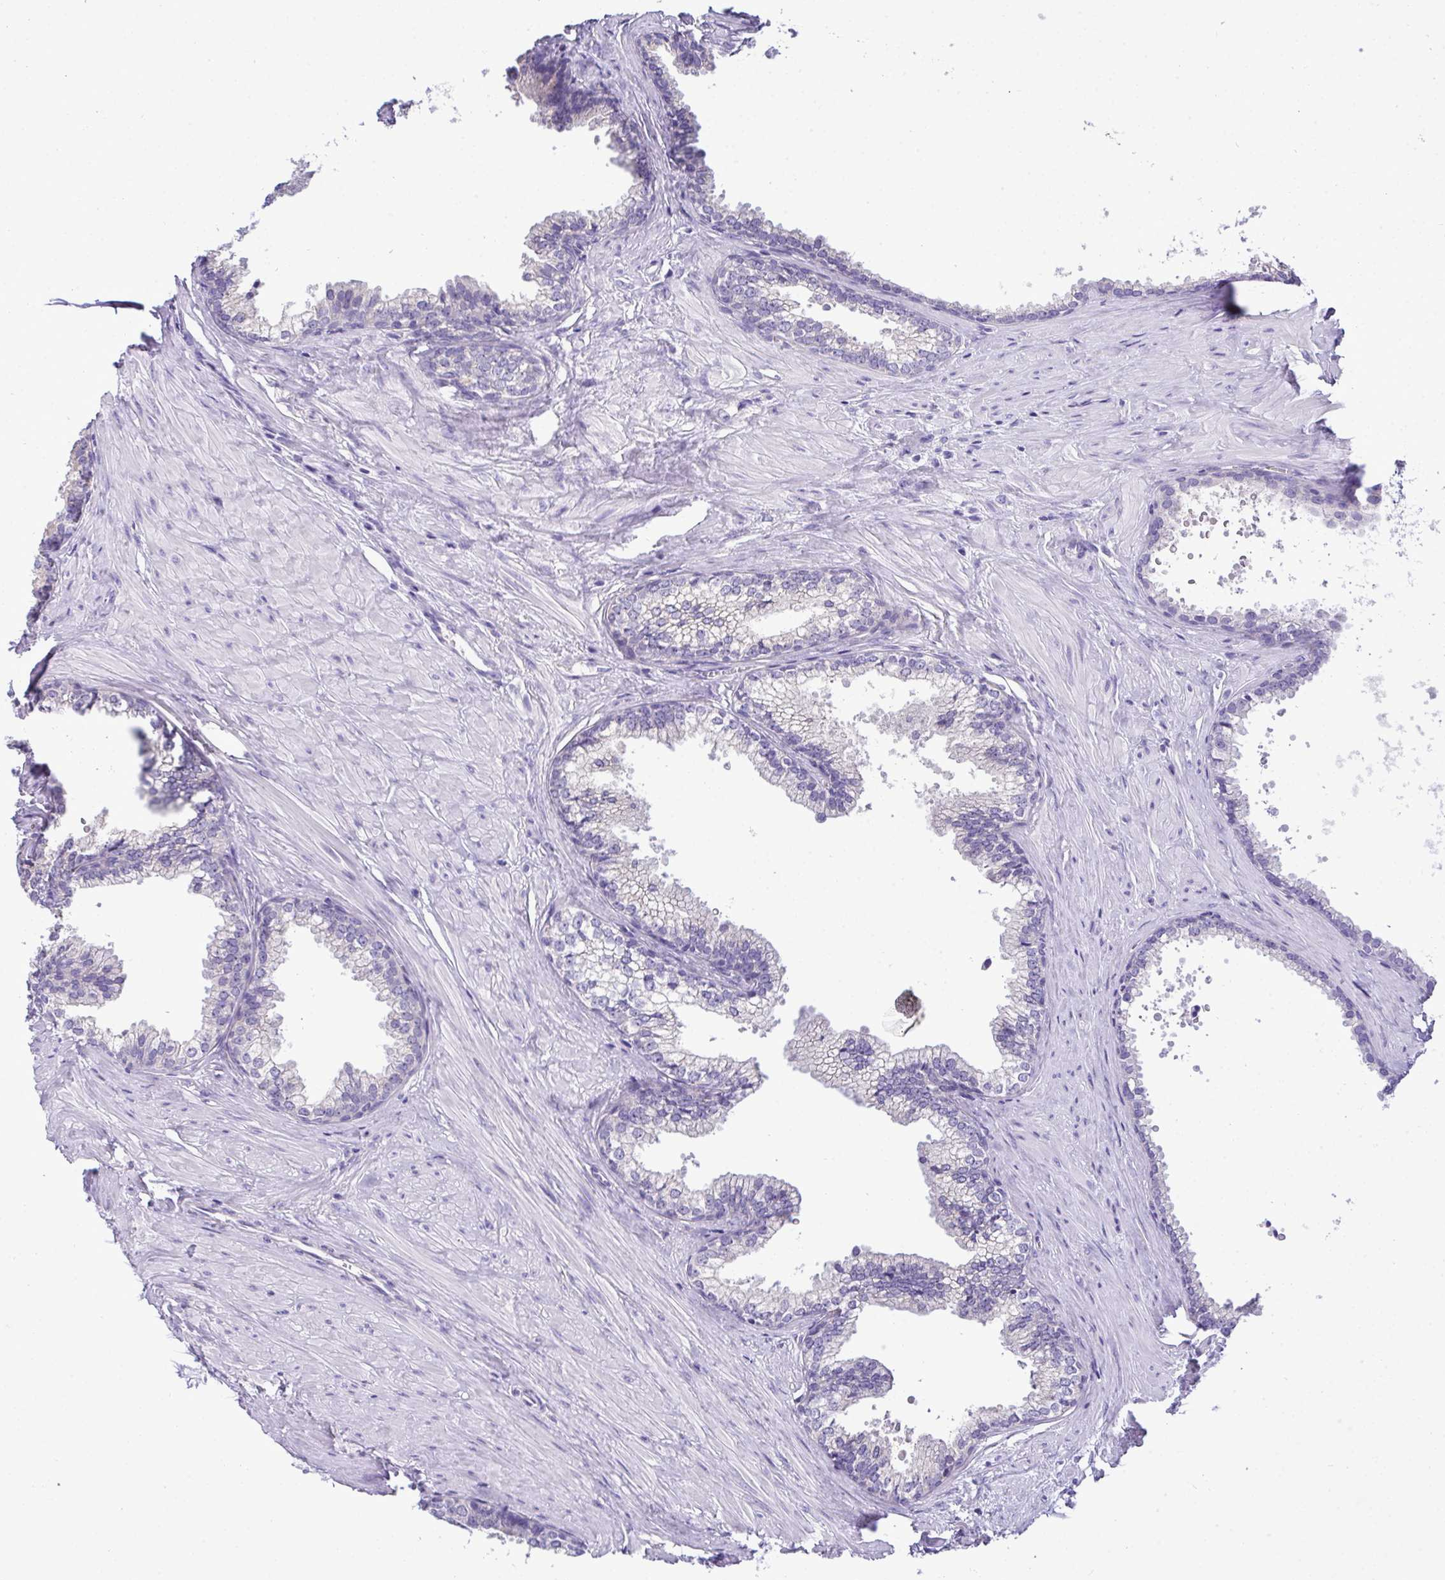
{"staining": {"intensity": "negative", "quantity": "none", "location": "none"}, "tissue": "prostate", "cell_type": "Glandular cells", "image_type": "normal", "snomed": [{"axis": "morphology", "description": "Normal tissue, NOS"}, {"axis": "topography", "description": "Prostate"}, {"axis": "topography", "description": "Peripheral nerve tissue"}], "caption": "IHC image of normal prostate: prostate stained with DAB (3,3'-diaminobenzidine) reveals no significant protein positivity in glandular cells.", "gene": "ST8SIA2", "patient": {"sex": "male", "age": 55}}